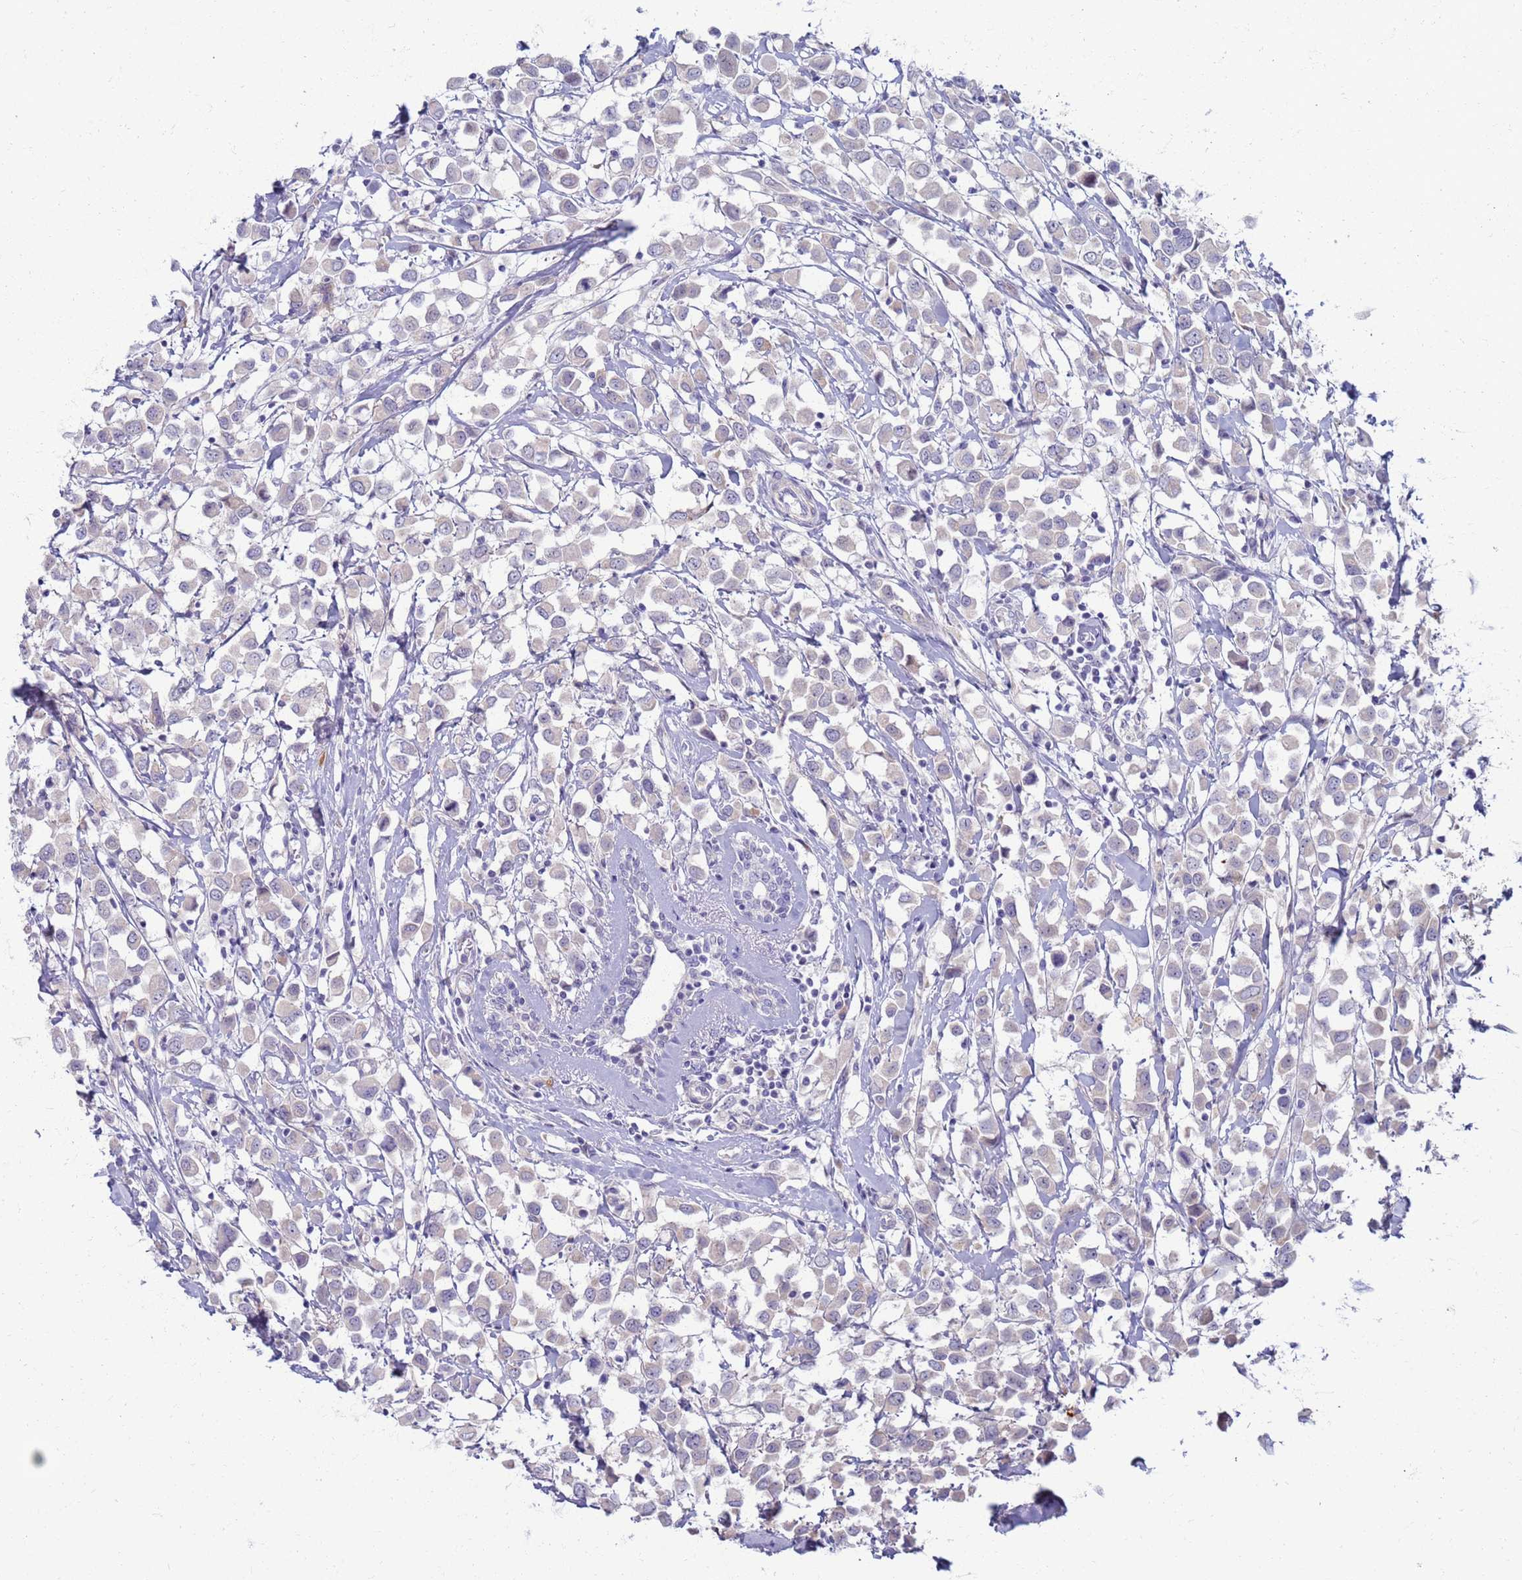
{"staining": {"intensity": "negative", "quantity": "none", "location": "none"}, "tissue": "breast cancer", "cell_type": "Tumor cells", "image_type": "cancer", "snomed": [{"axis": "morphology", "description": "Duct carcinoma"}, {"axis": "topography", "description": "Breast"}], "caption": "This is a image of IHC staining of breast cancer, which shows no staining in tumor cells. Nuclei are stained in blue.", "gene": "CLCA2", "patient": {"sex": "female", "age": 61}}